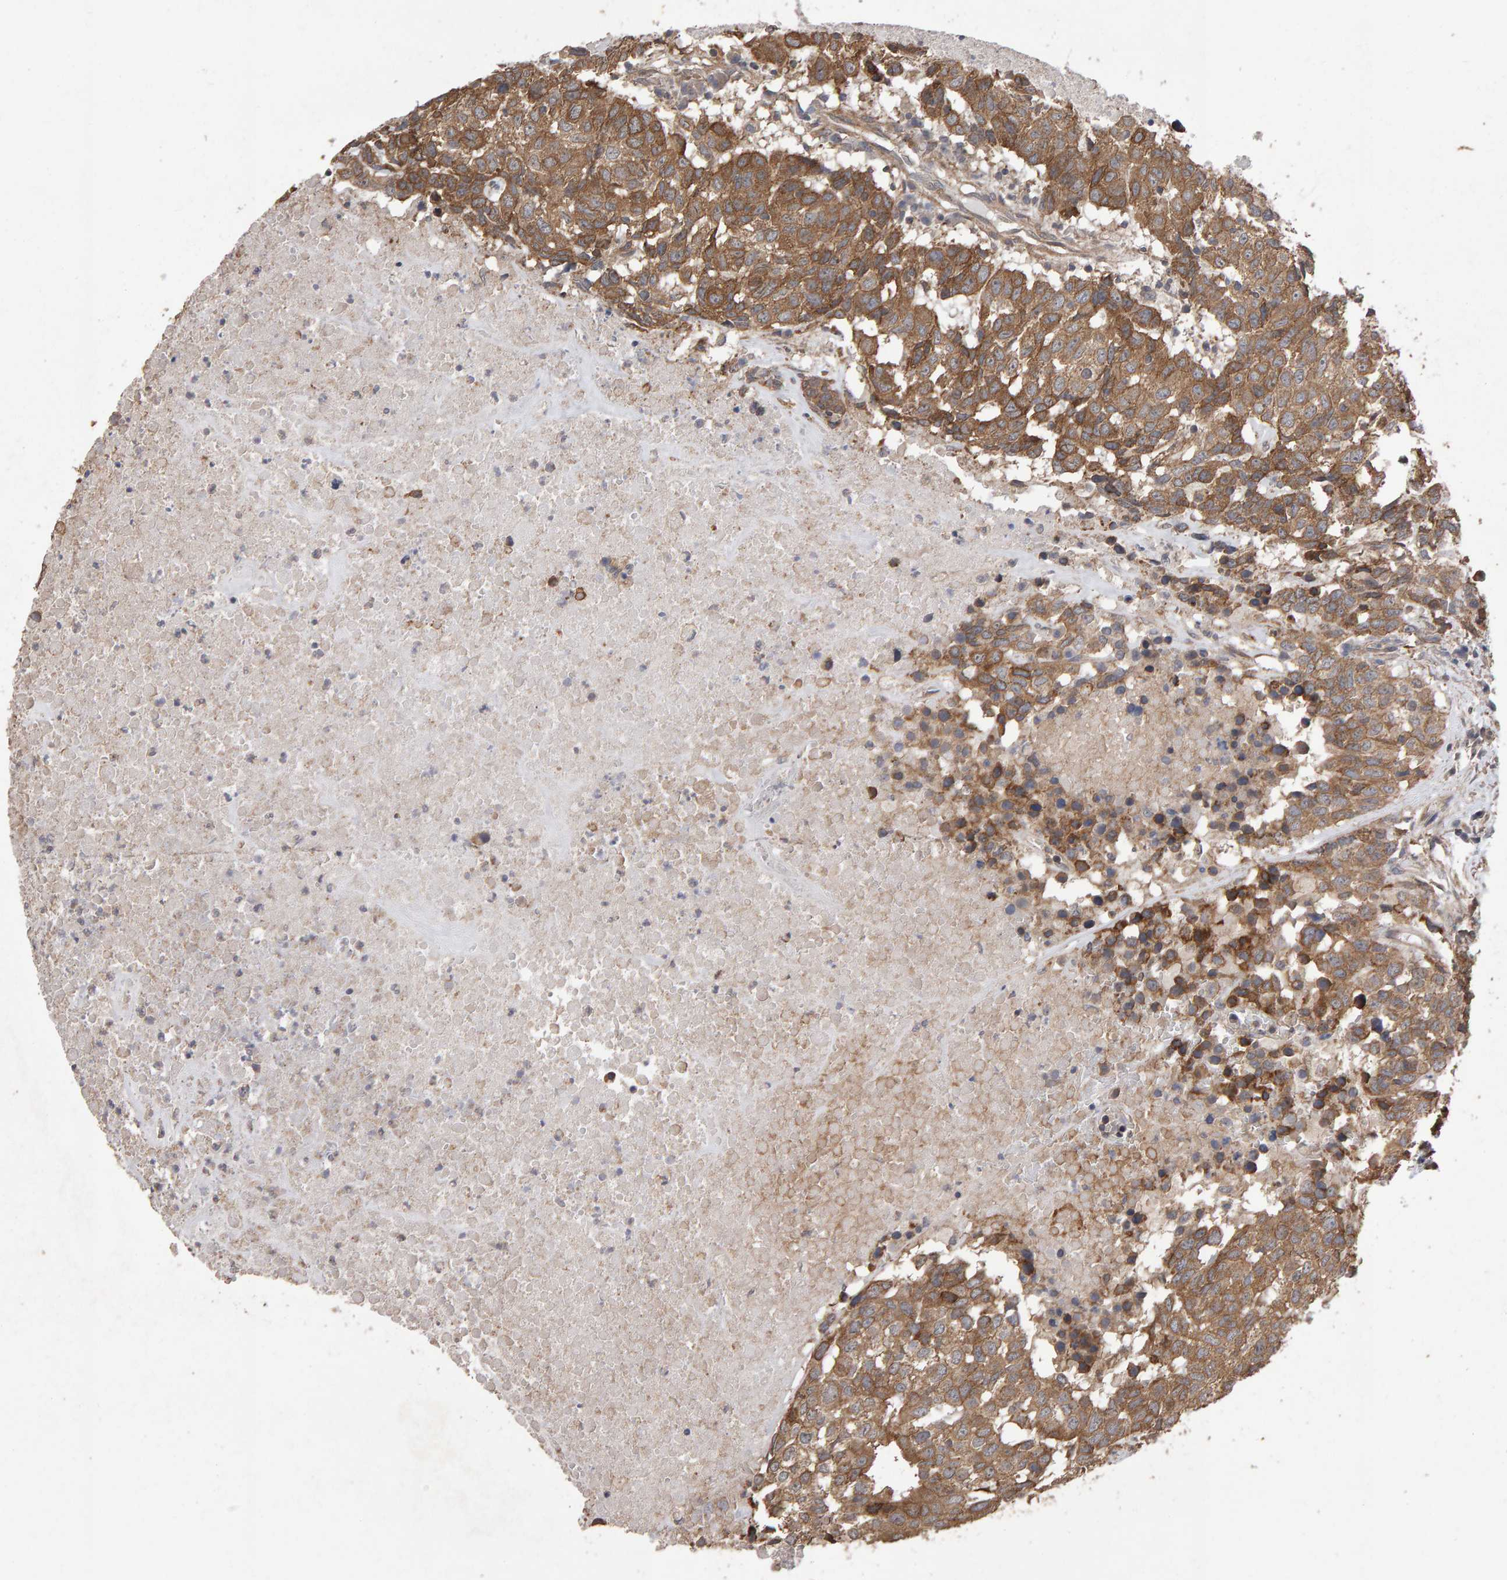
{"staining": {"intensity": "strong", "quantity": ">75%", "location": "cytoplasmic/membranous"}, "tissue": "head and neck cancer", "cell_type": "Tumor cells", "image_type": "cancer", "snomed": [{"axis": "morphology", "description": "Squamous cell carcinoma, NOS"}, {"axis": "topography", "description": "Head-Neck"}], "caption": "Immunohistochemistry (DAB) staining of squamous cell carcinoma (head and neck) reveals strong cytoplasmic/membranous protein expression in about >75% of tumor cells. (brown staining indicates protein expression, while blue staining denotes nuclei).", "gene": "SCRIB", "patient": {"sex": "male", "age": 66}}